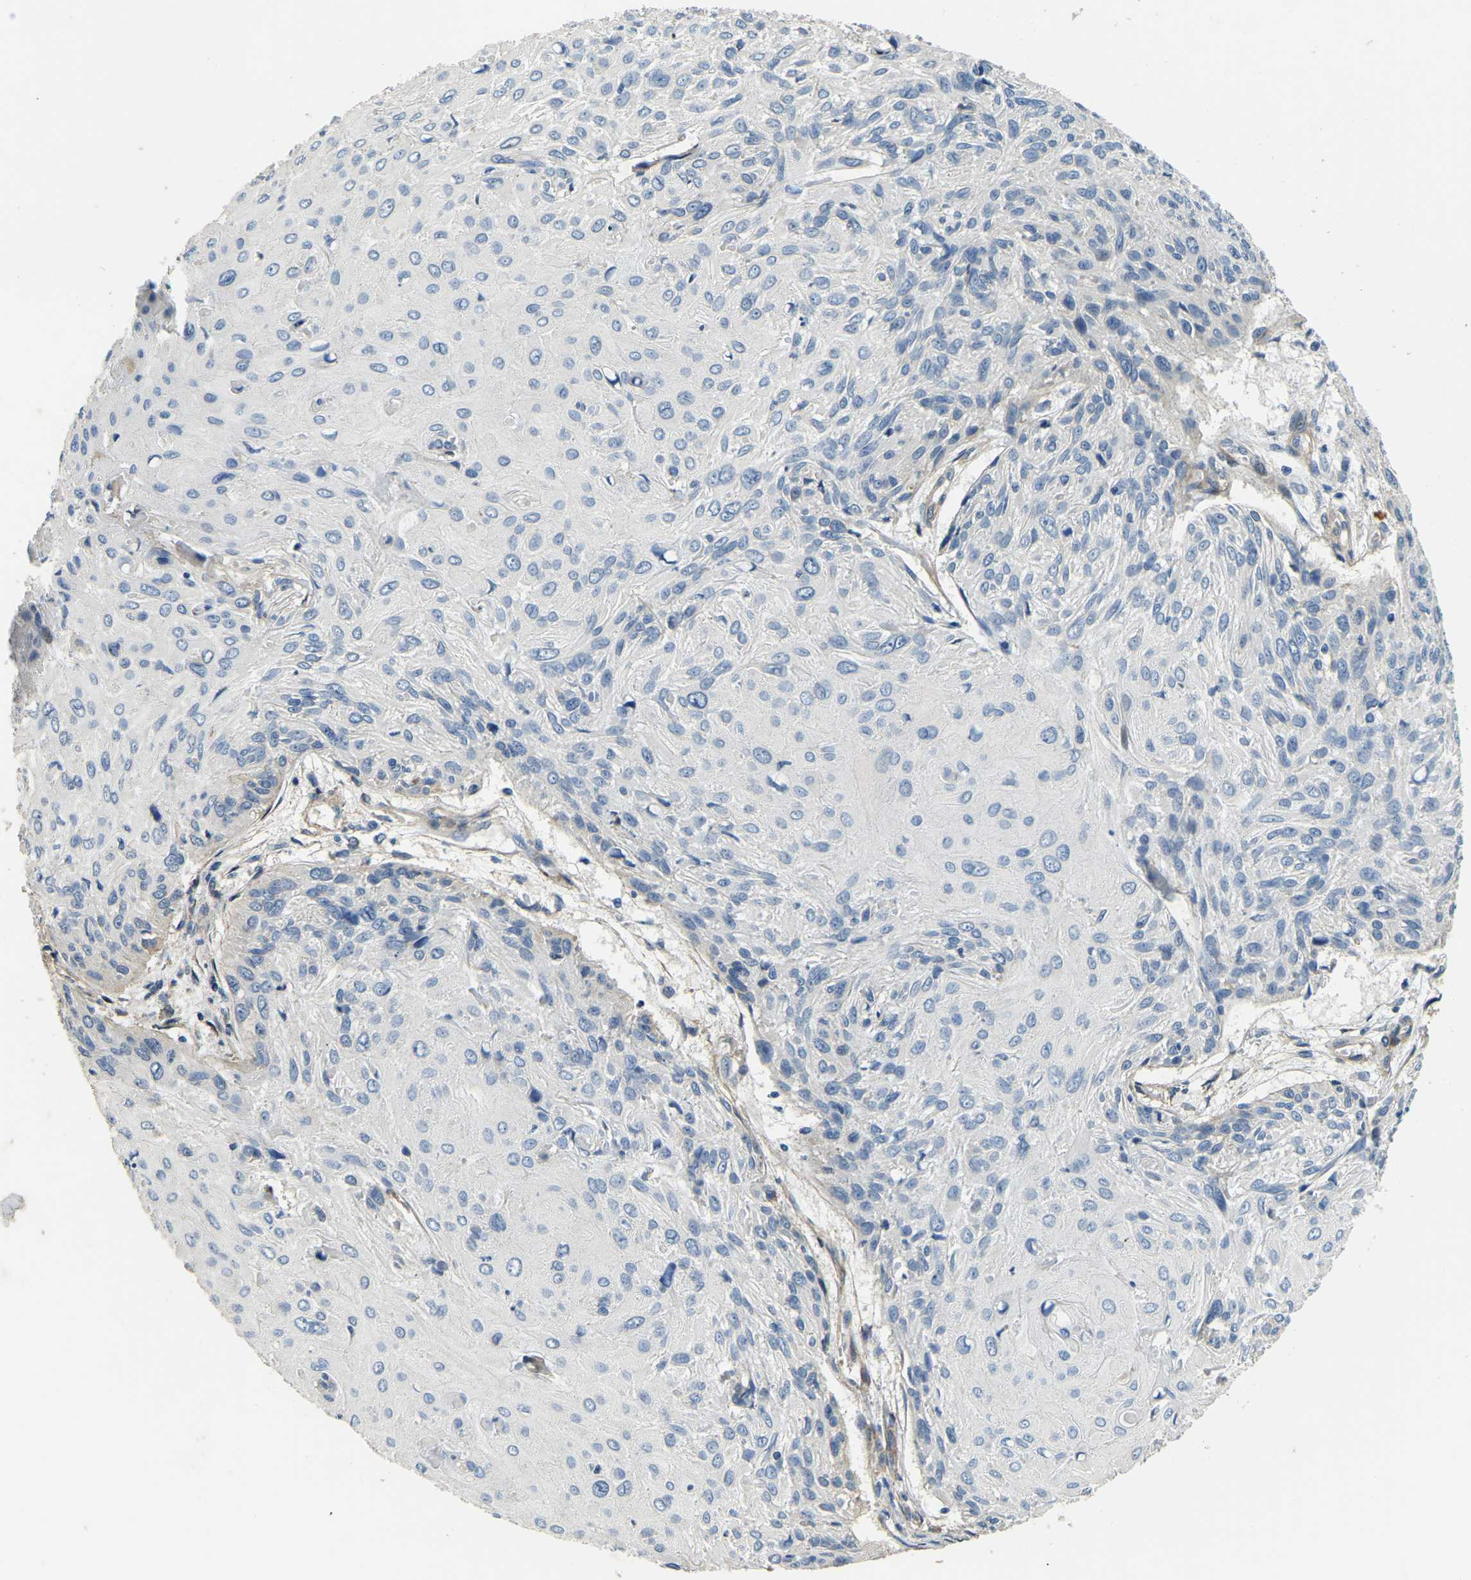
{"staining": {"intensity": "negative", "quantity": "none", "location": "none"}, "tissue": "cervical cancer", "cell_type": "Tumor cells", "image_type": "cancer", "snomed": [{"axis": "morphology", "description": "Squamous cell carcinoma, NOS"}, {"axis": "topography", "description": "Cervix"}], "caption": "The histopathology image reveals no significant expression in tumor cells of cervical cancer (squamous cell carcinoma).", "gene": "RNF39", "patient": {"sex": "female", "age": 51}}